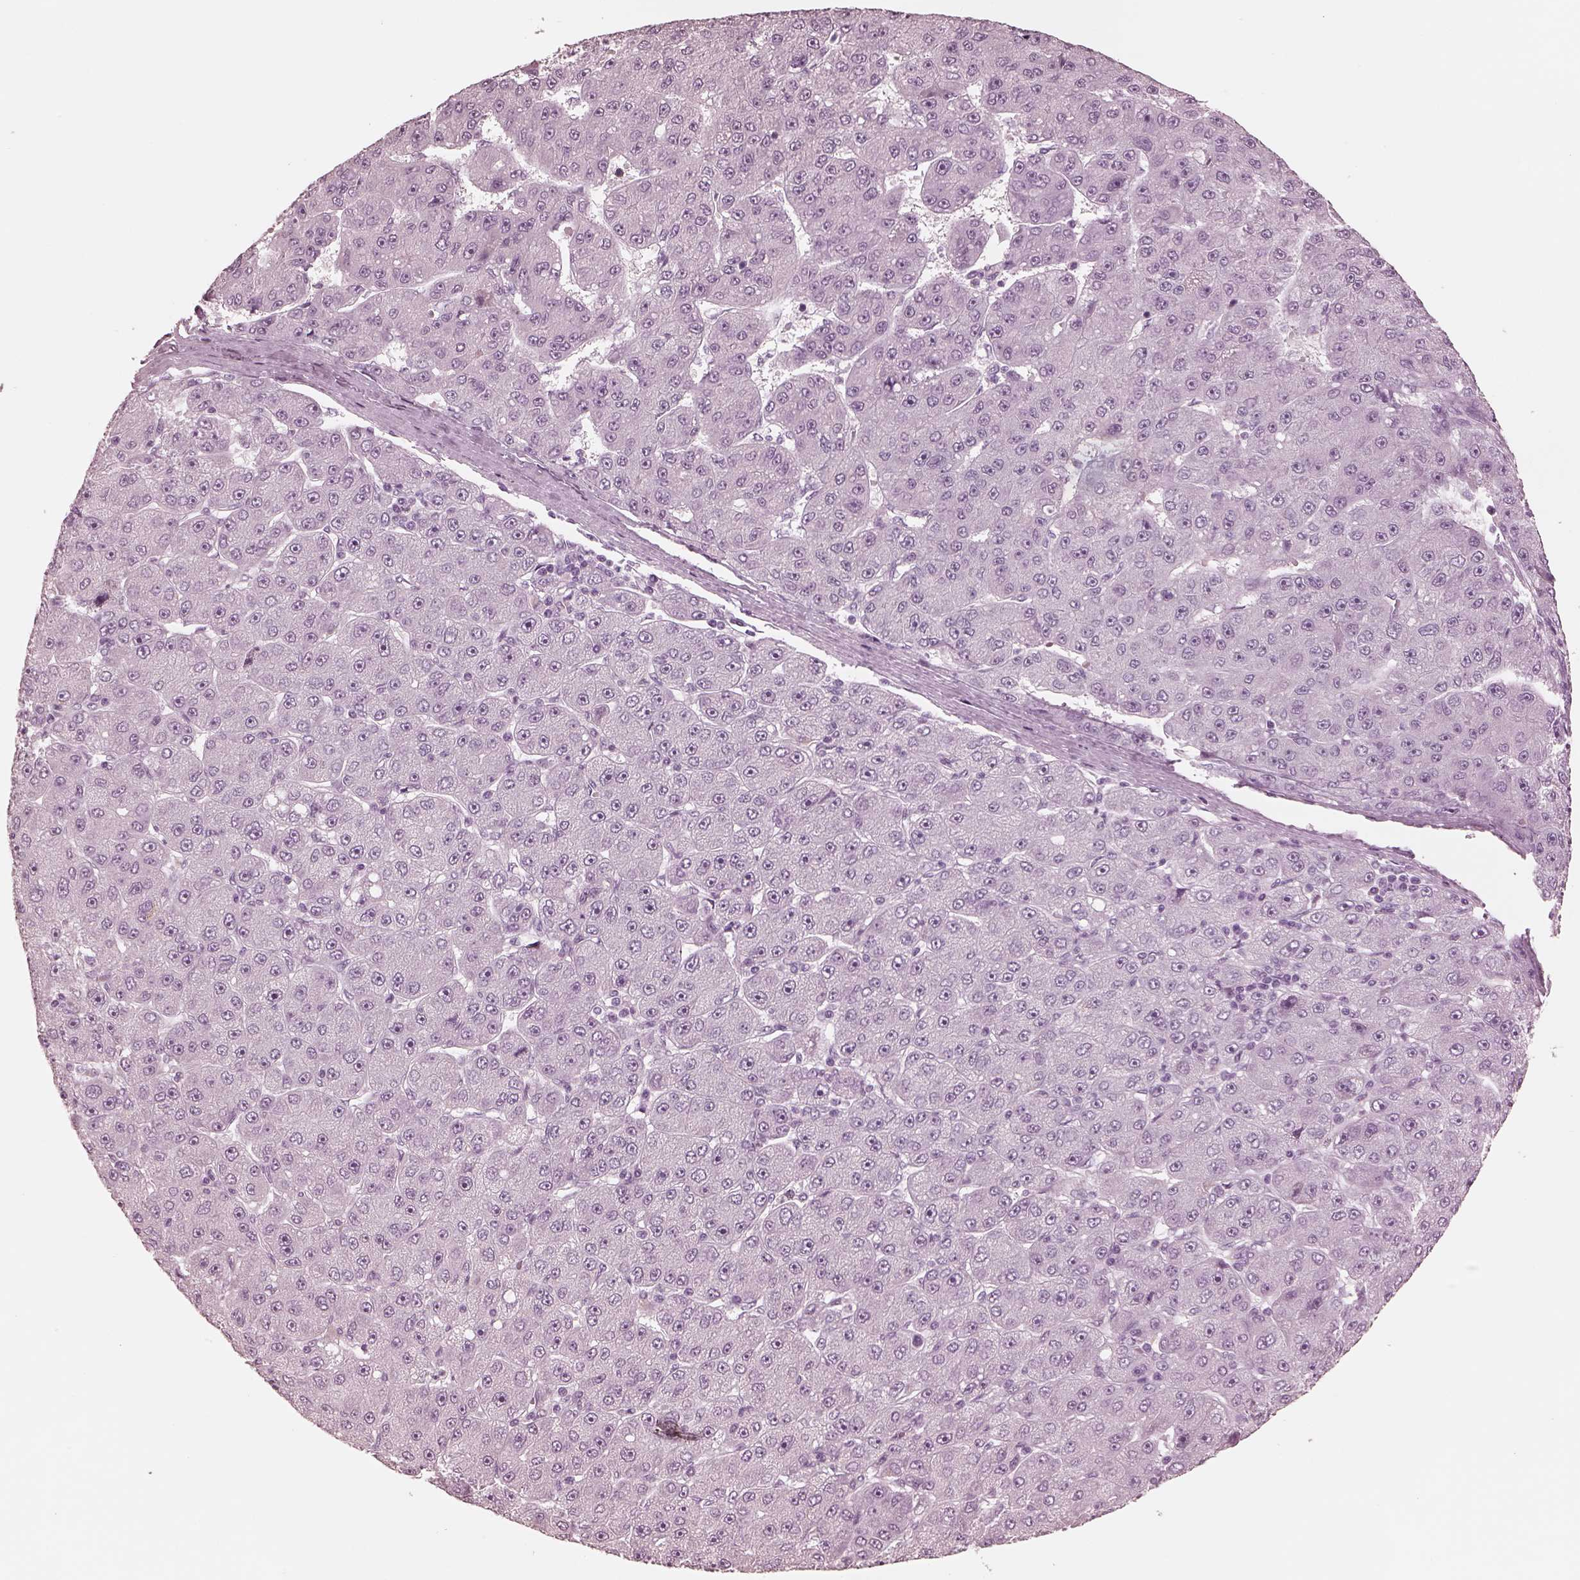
{"staining": {"intensity": "negative", "quantity": "none", "location": "none"}, "tissue": "liver cancer", "cell_type": "Tumor cells", "image_type": "cancer", "snomed": [{"axis": "morphology", "description": "Carcinoma, Hepatocellular, NOS"}, {"axis": "topography", "description": "Liver"}], "caption": "This histopathology image is of liver cancer (hepatocellular carcinoma) stained with immunohistochemistry (IHC) to label a protein in brown with the nuclei are counter-stained blue. There is no staining in tumor cells.", "gene": "CSH1", "patient": {"sex": "male", "age": 67}}